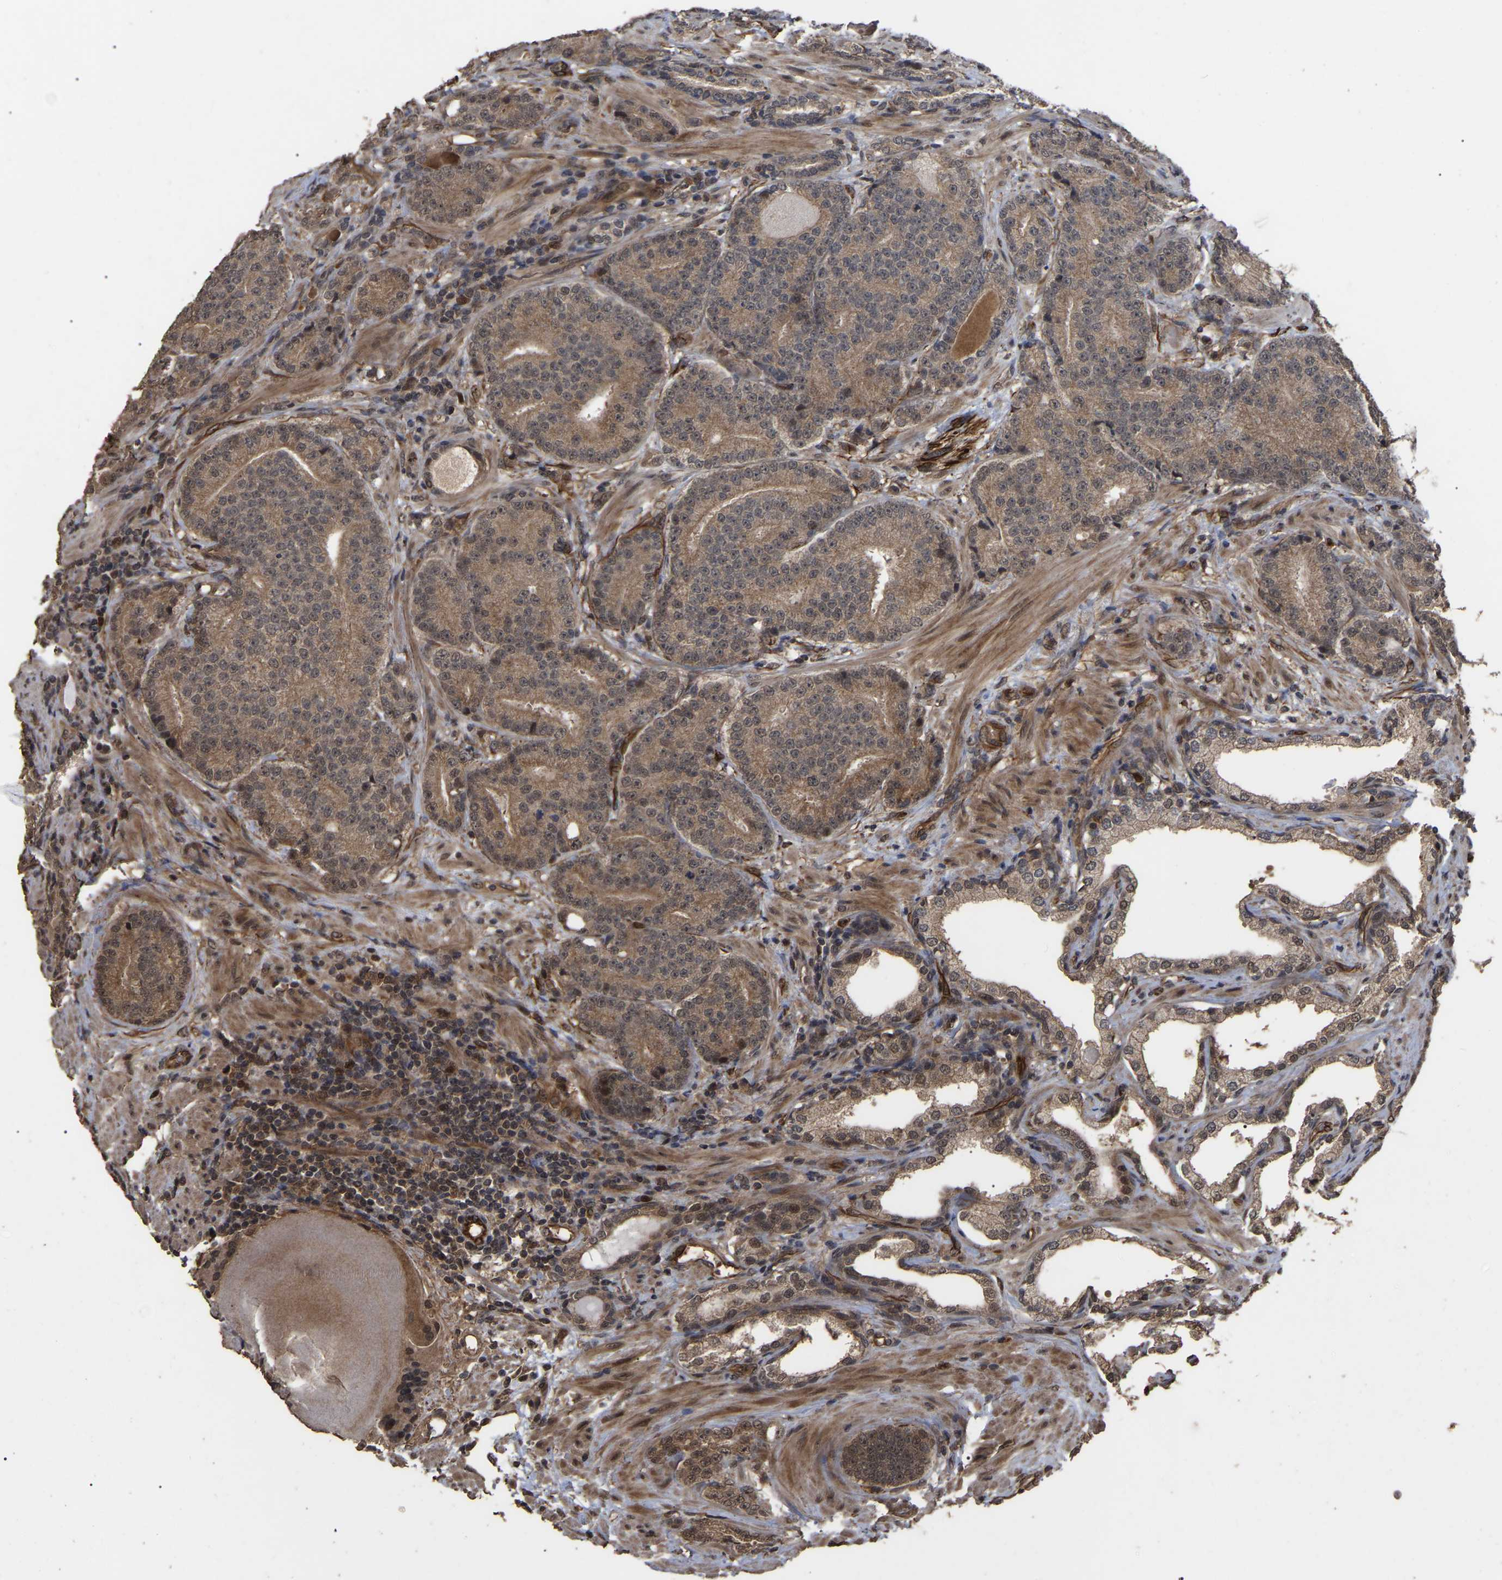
{"staining": {"intensity": "moderate", "quantity": ">75%", "location": "cytoplasmic/membranous"}, "tissue": "prostate cancer", "cell_type": "Tumor cells", "image_type": "cancer", "snomed": [{"axis": "morphology", "description": "Adenocarcinoma, High grade"}, {"axis": "topography", "description": "Prostate"}], "caption": "Immunohistochemical staining of prostate adenocarcinoma (high-grade) exhibits medium levels of moderate cytoplasmic/membranous staining in approximately >75% of tumor cells.", "gene": "FAM161B", "patient": {"sex": "male", "age": 61}}